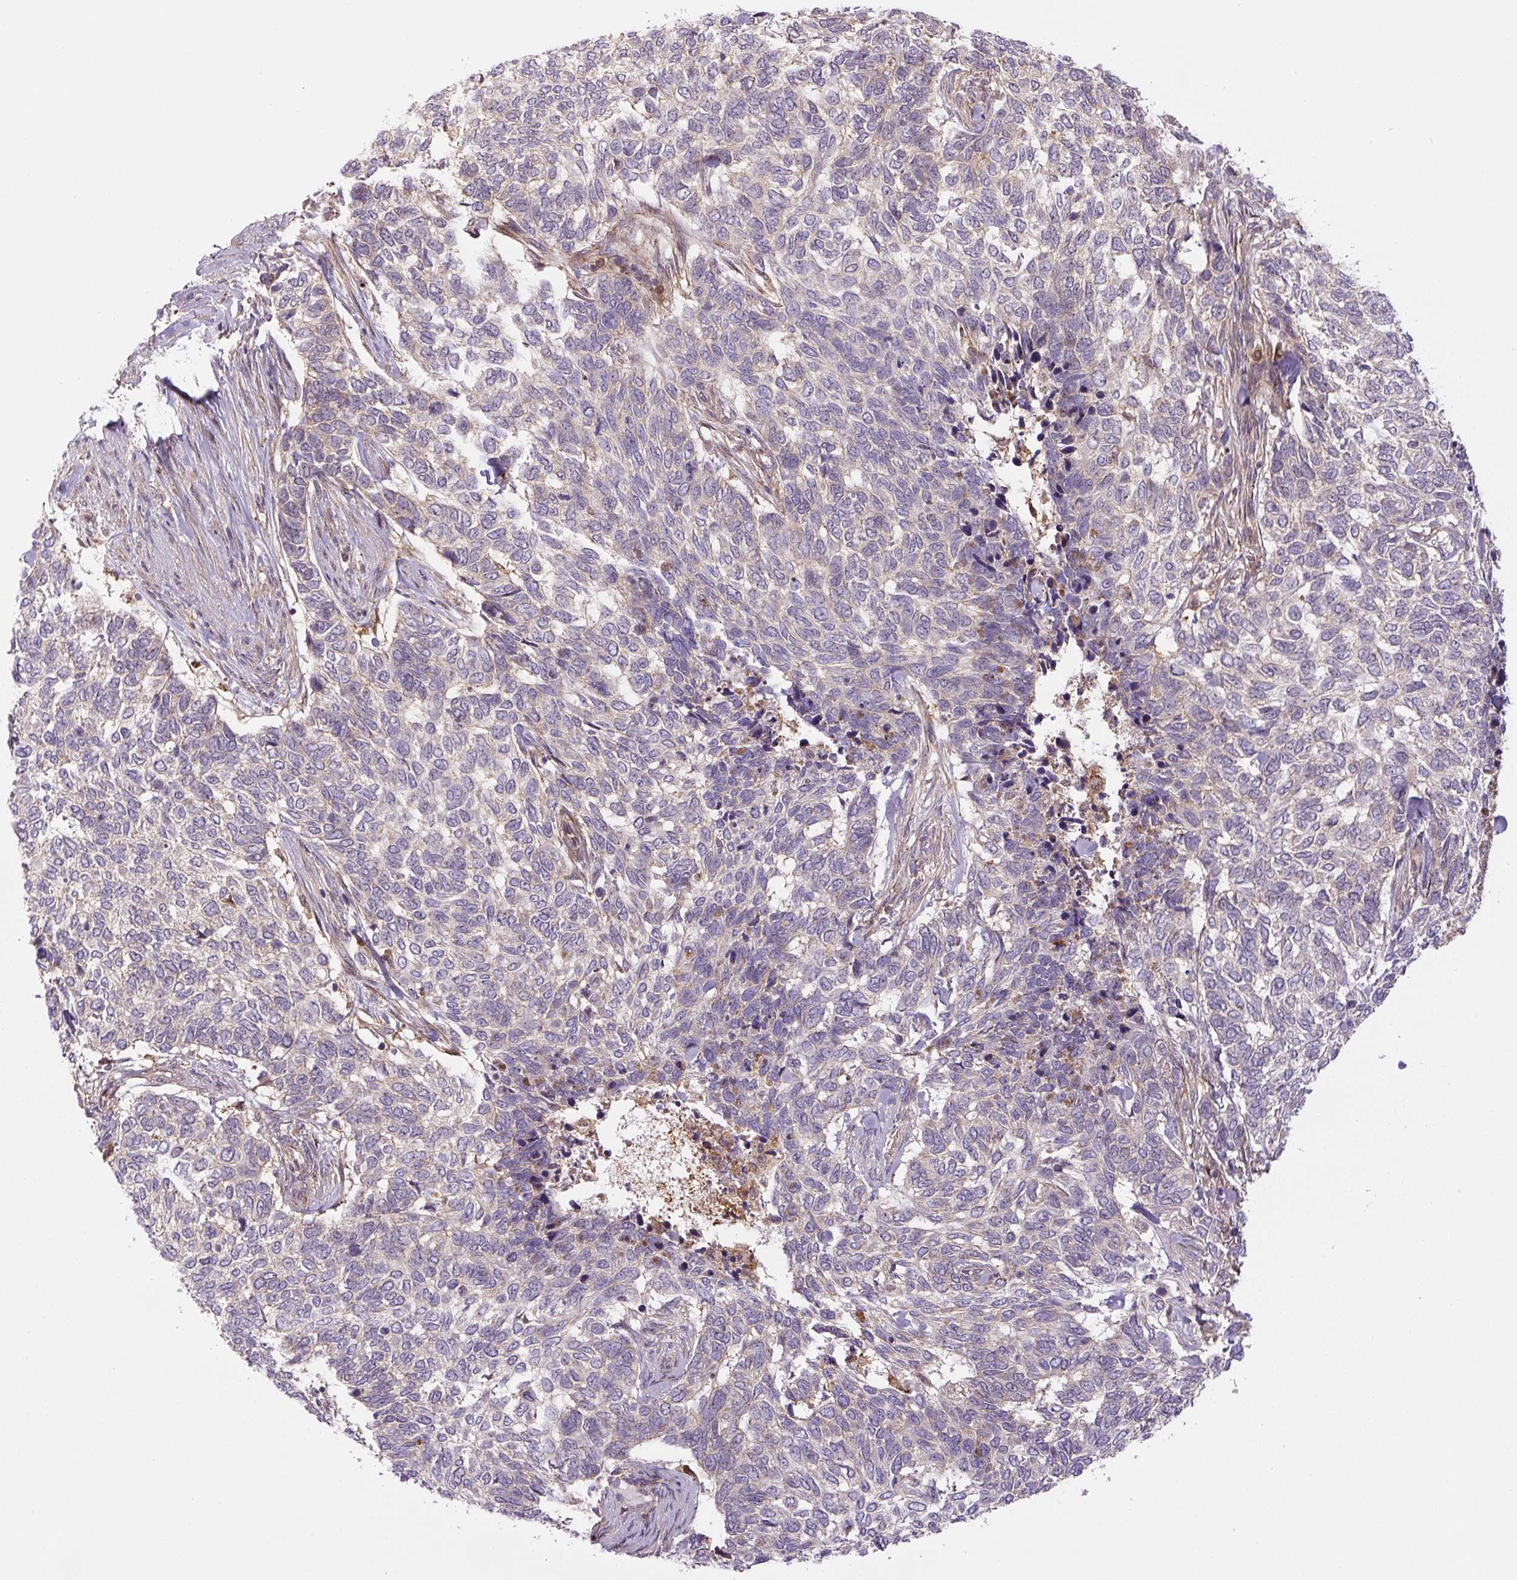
{"staining": {"intensity": "negative", "quantity": "none", "location": "none"}, "tissue": "skin cancer", "cell_type": "Tumor cells", "image_type": "cancer", "snomed": [{"axis": "morphology", "description": "Basal cell carcinoma"}, {"axis": "topography", "description": "Skin"}], "caption": "A high-resolution micrograph shows IHC staining of skin cancer, which exhibits no significant positivity in tumor cells.", "gene": "ZSWIM7", "patient": {"sex": "female", "age": 65}}